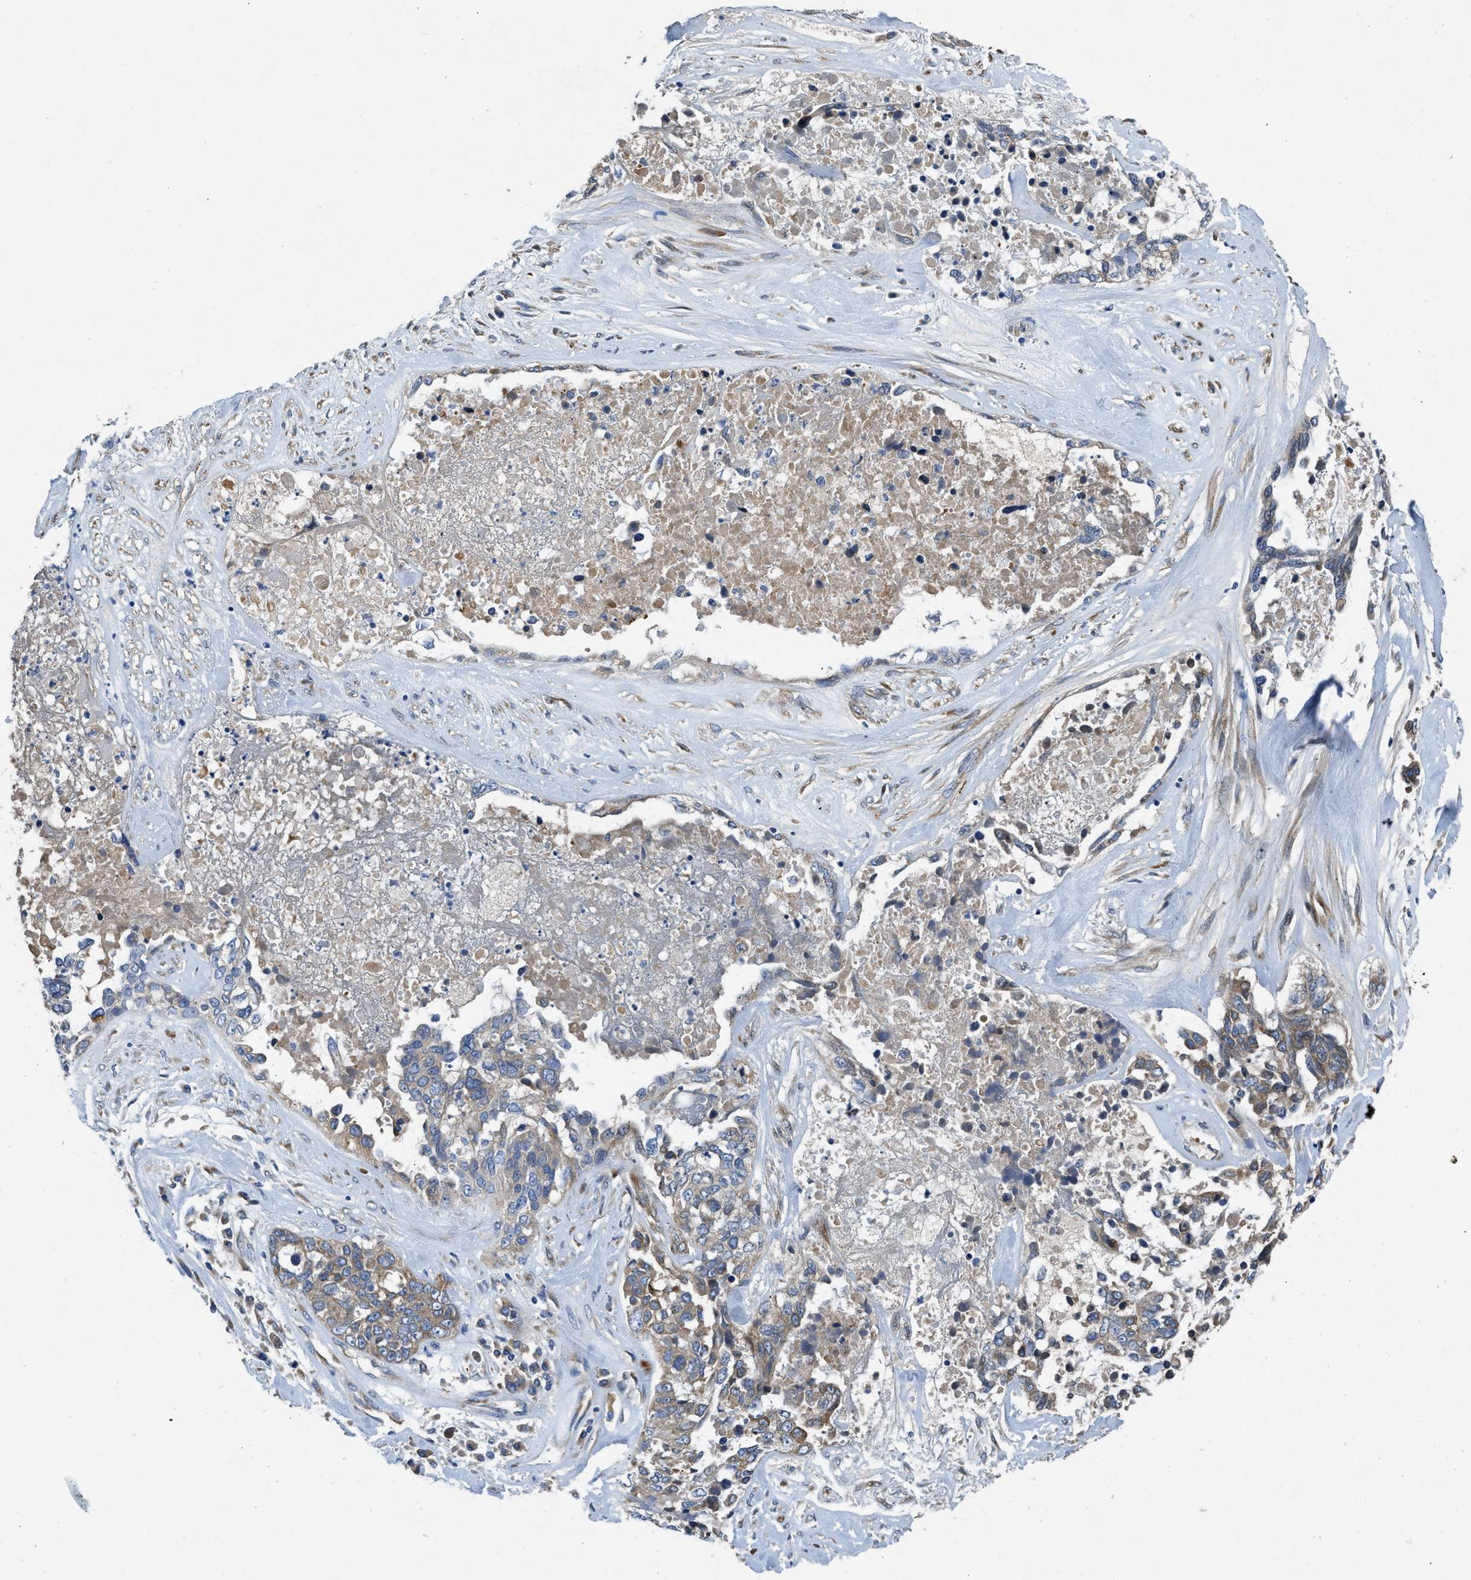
{"staining": {"intensity": "weak", "quantity": "25%-75%", "location": "cytoplasmic/membranous"}, "tissue": "ovarian cancer", "cell_type": "Tumor cells", "image_type": "cancer", "snomed": [{"axis": "morphology", "description": "Cystadenocarcinoma, serous, NOS"}, {"axis": "topography", "description": "Ovary"}], "caption": "Brown immunohistochemical staining in ovarian cancer (serous cystadenocarcinoma) shows weak cytoplasmic/membranous positivity in about 25%-75% of tumor cells. The staining was performed using DAB (3,3'-diaminobenzidine) to visualize the protein expression in brown, while the nuclei were stained in blue with hematoxylin (Magnification: 20x).", "gene": "GGCX", "patient": {"sex": "female", "age": 44}}